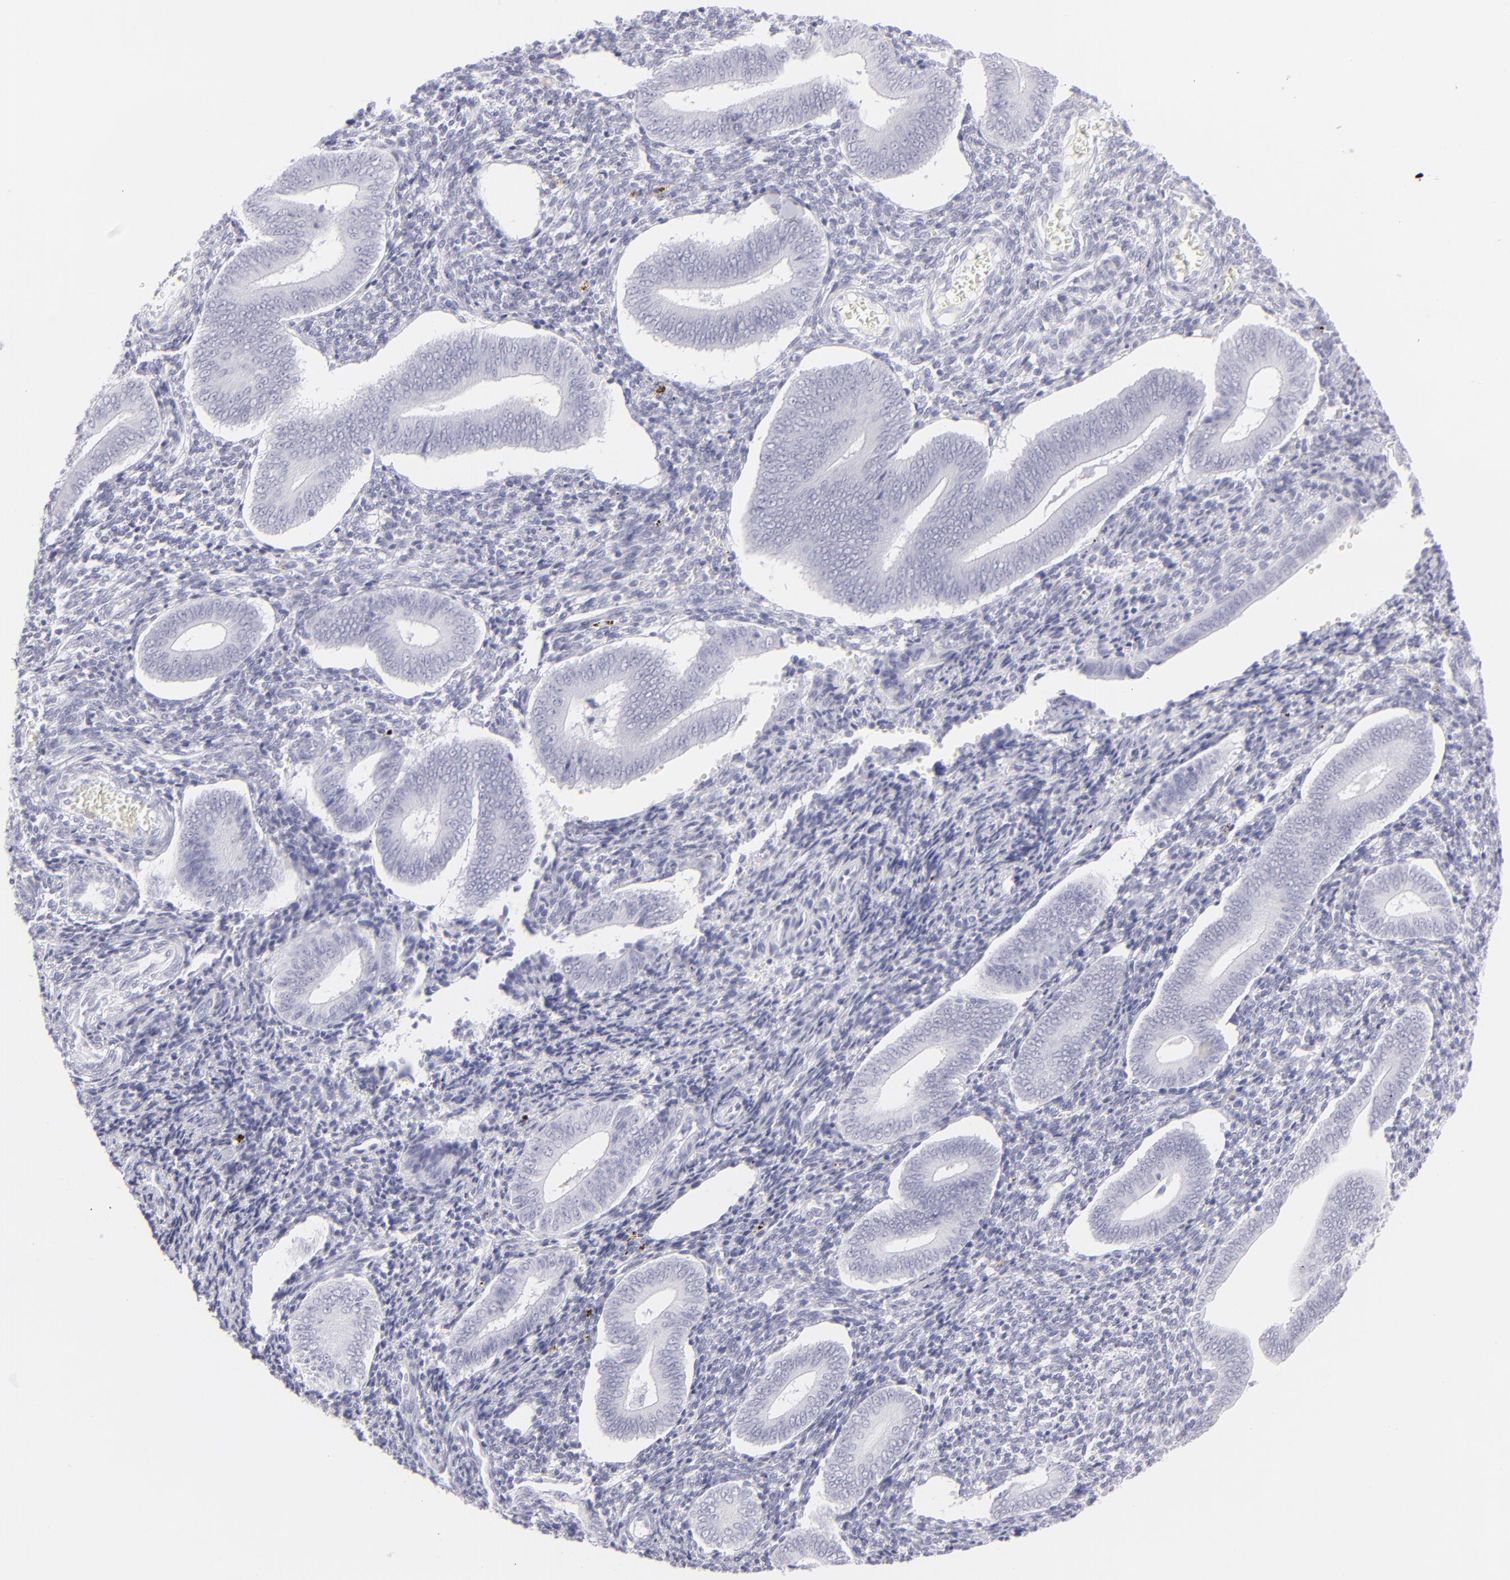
{"staining": {"intensity": "negative", "quantity": "none", "location": "none"}, "tissue": "endometrium", "cell_type": "Cells in endometrial stroma", "image_type": "normal", "snomed": [{"axis": "morphology", "description": "Normal tissue, NOS"}, {"axis": "topography", "description": "Uterus"}, {"axis": "topography", "description": "Endometrium"}], "caption": "Cells in endometrial stroma are negative for brown protein staining in benign endometrium. (DAB IHC, high magnification).", "gene": "FCER2", "patient": {"sex": "female", "age": 33}}